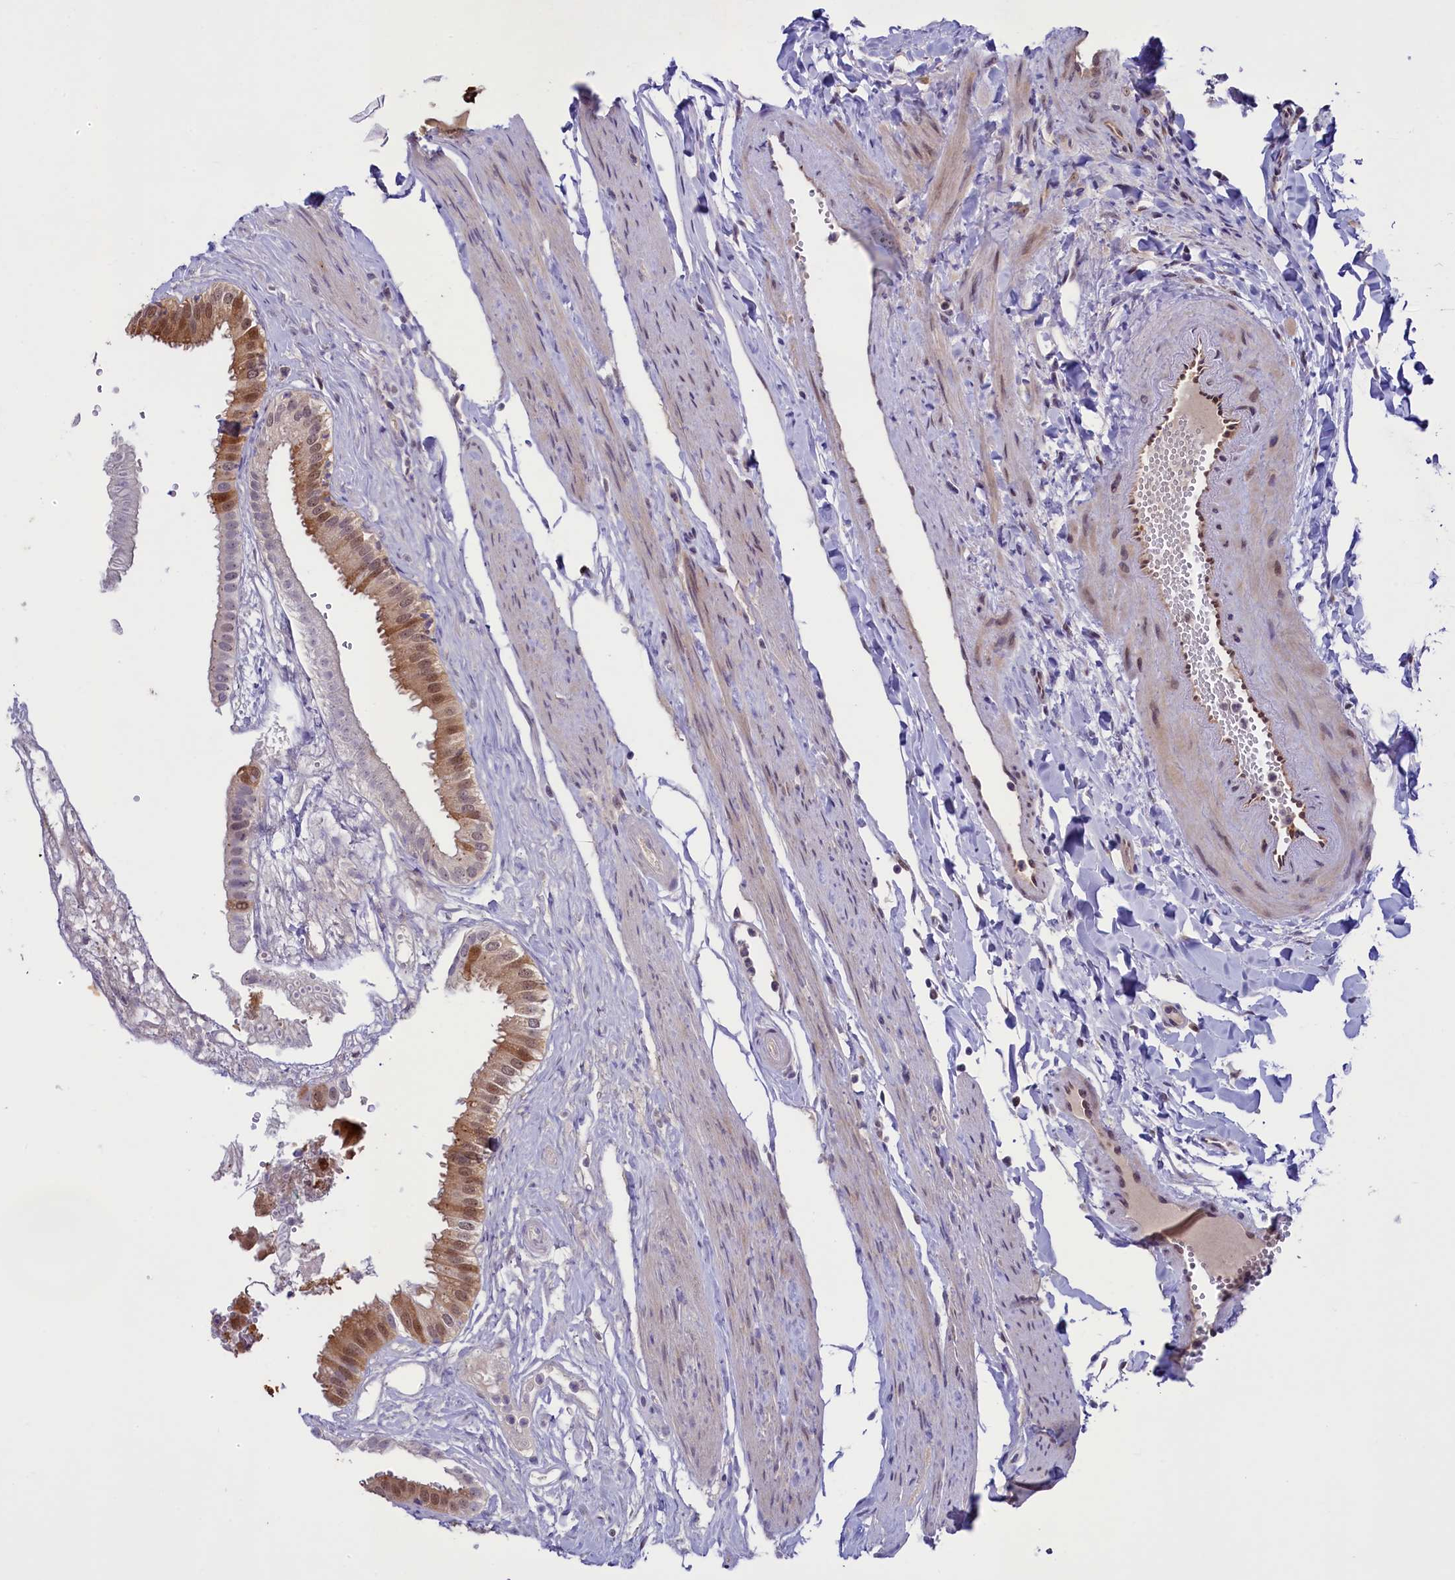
{"staining": {"intensity": "moderate", "quantity": "25%-75%", "location": "cytoplasmic/membranous,nuclear"}, "tissue": "gallbladder", "cell_type": "Glandular cells", "image_type": "normal", "snomed": [{"axis": "morphology", "description": "Normal tissue, NOS"}, {"axis": "topography", "description": "Gallbladder"}], "caption": "Protein staining of benign gallbladder demonstrates moderate cytoplasmic/membranous,nuclear expression in approximately 25%-75% of glandular cells. Nuclei are stained in blue.", "gene": "SLC7A6OS", "patient": {"sex": "female", "age": 61}}